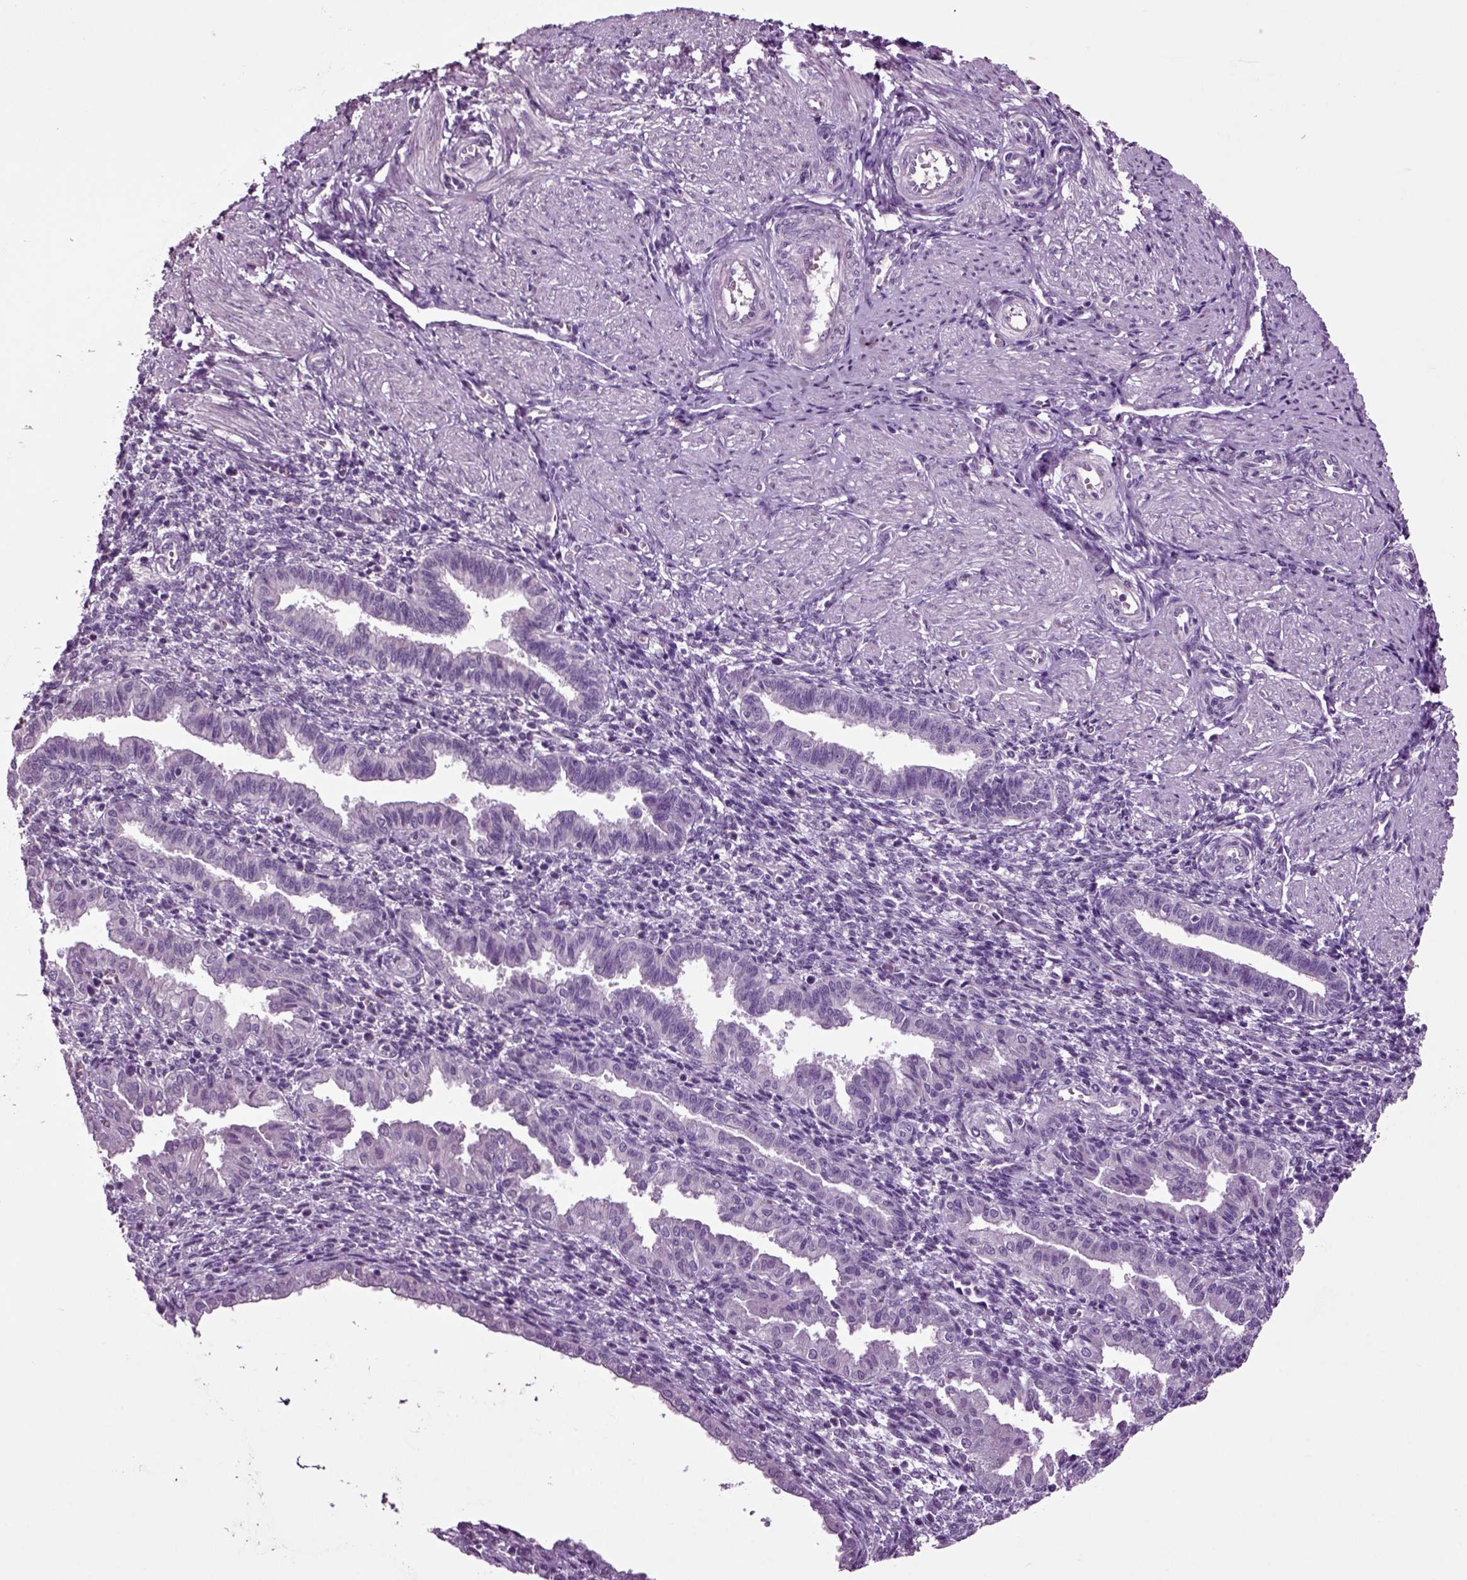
{"staining": {"intensity": "negative", "quantity": "none", "location": "none"}, "tissue": "endometrium", "cell_type": "Cells in endometrial stroma", "image_type": "normal", "snomed": [{"axis": "morphology", "description": "Normal tissue, NOS"}, {"axis": "topography", "description": "Endometrium"}], "caption": "High magnification brightfield microscopy of normal endometrium stained with DAB (brown) and counterstained with hematoxylin (blue): cells in endometrial stroma show no significant positivity. Brightfield microscopy of immunohistochemistry stained with DAB (3,3'-diaminobenzidine) (brown) and hematoxylin (blue), captured at high magnification.", "gene": "CRHR1", "patient": {"sex": "female", "age": 37}}